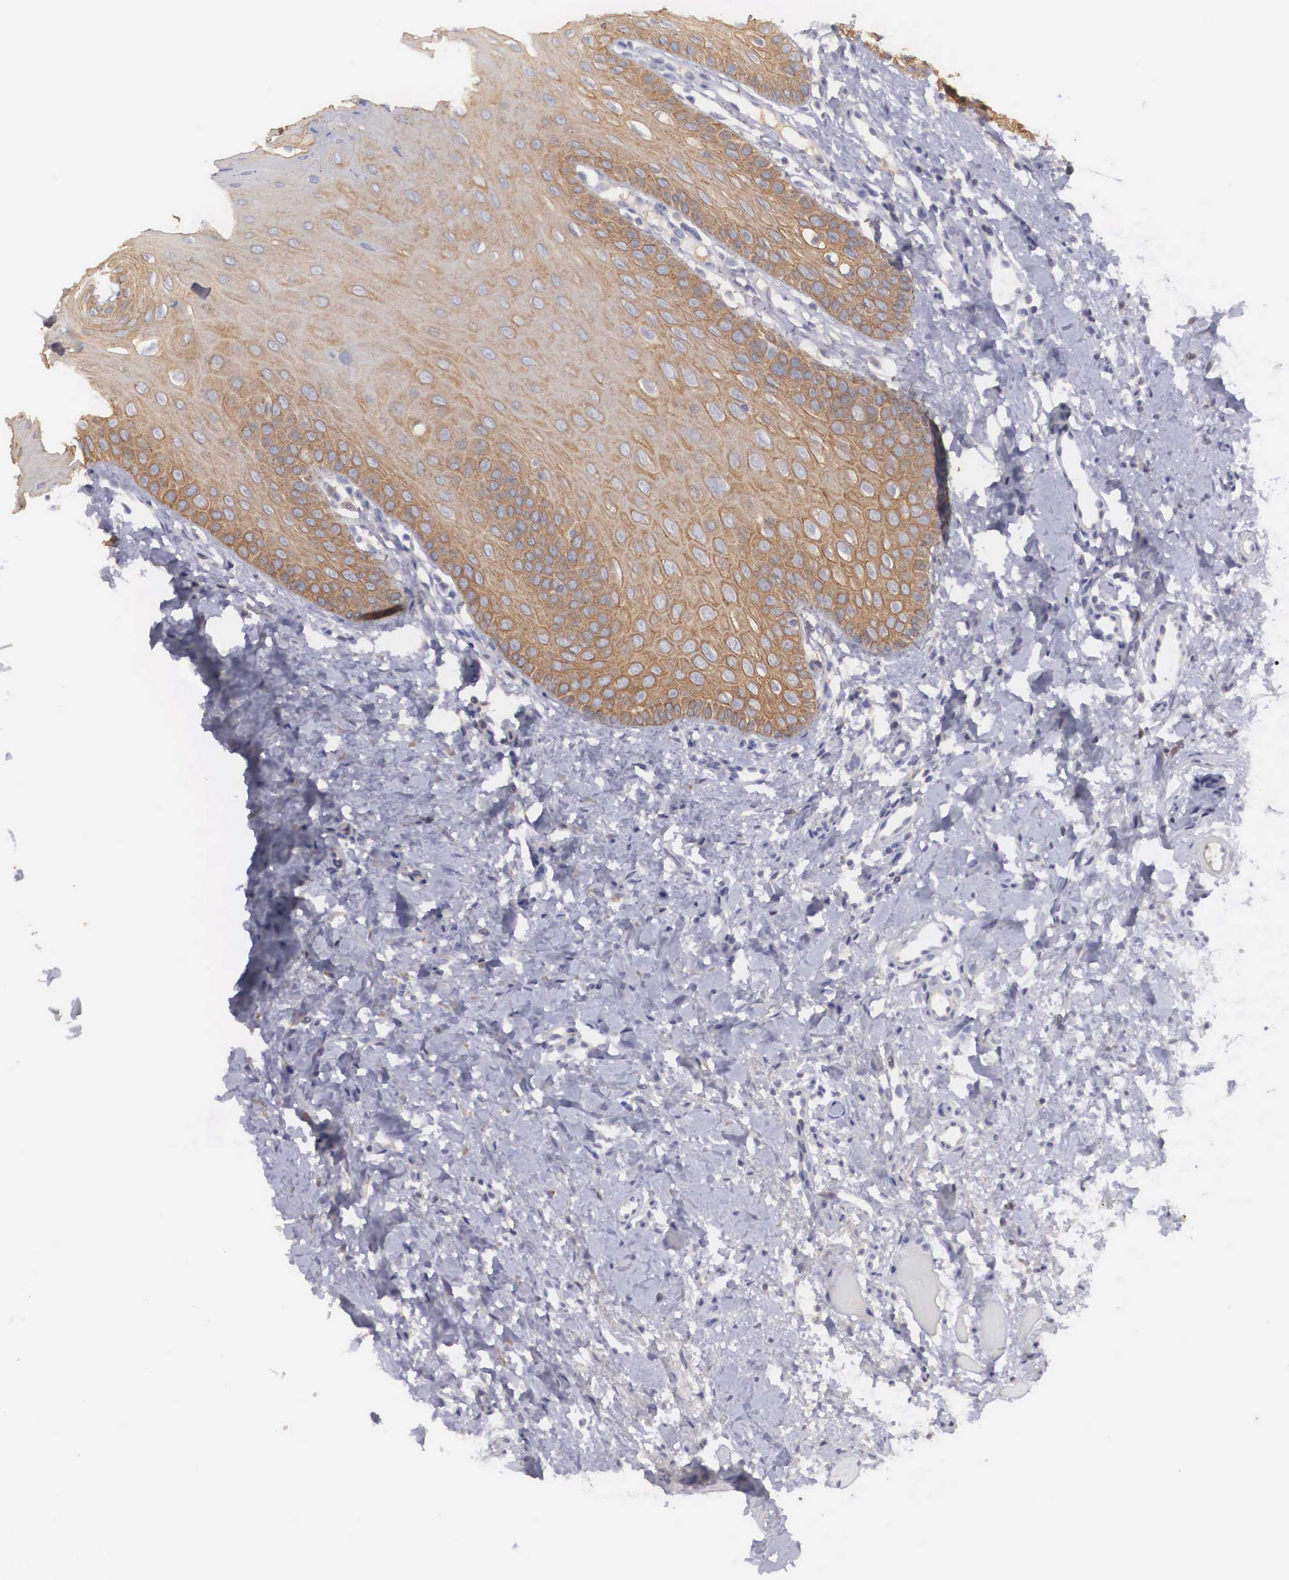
{"staining": {"intensity": "moderate", "quantity": ">75%", "location": "cytoplasmic/membranous"}, "tissue": "oral mucosa", "cell_type": "Squamous epithelial cells", "image_type": "normal", "snomed": [{"axis": "morphology", "description": "Normal tissue, NOS"}, {"axis": "topography", "description": "Oral tissue"}], "caption": "Unremarkable oral mucosa demonstrates moderate cytoplasmic/membranous staining in approximately >75% of squamous epithelial cells (Stains: DAB (3,3'-diaminobenzidine) in brown, nuclei in blue, Microscopy: brightfield microscopy at high magnification)..", "gene": "NREP", "patient": {"sex": "female", "age": 23}}